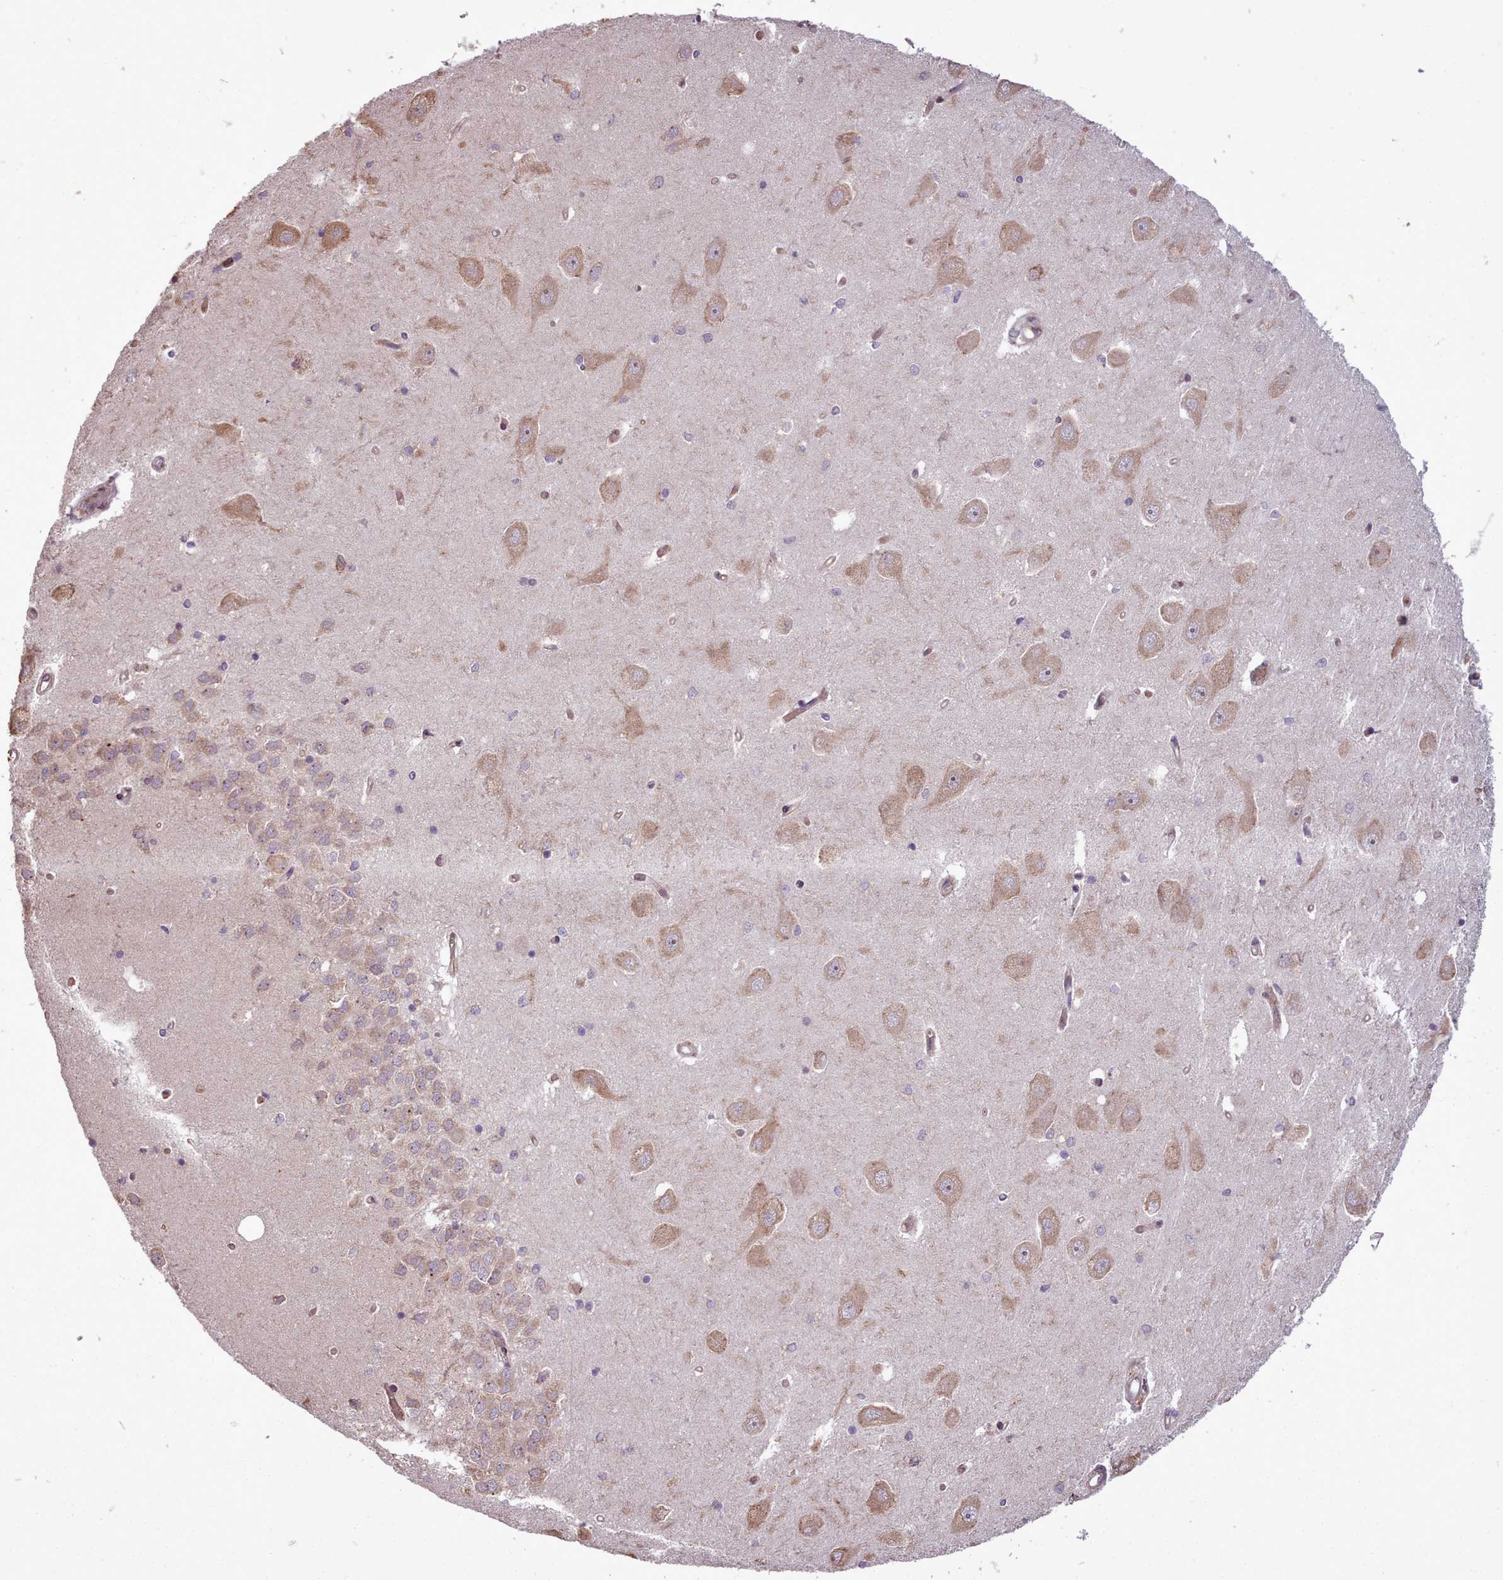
{"staining": {"intensity": "negative", "quantity": "none", "location": "none"}, "tissue": "hippocampus", "cell_type": "Glial cells", "image_type": "normal", "snomed": [{"axis": "morphology", "description": "Normal tissue, NOS"}, {"axis": "topography", "description": "Hippocampus"}], "caption": "The photomicrograph shows no significant staining in glial cells of hippocampus.", "gene": "CABP1", "patient": {"sex": "male", "age": 45}}